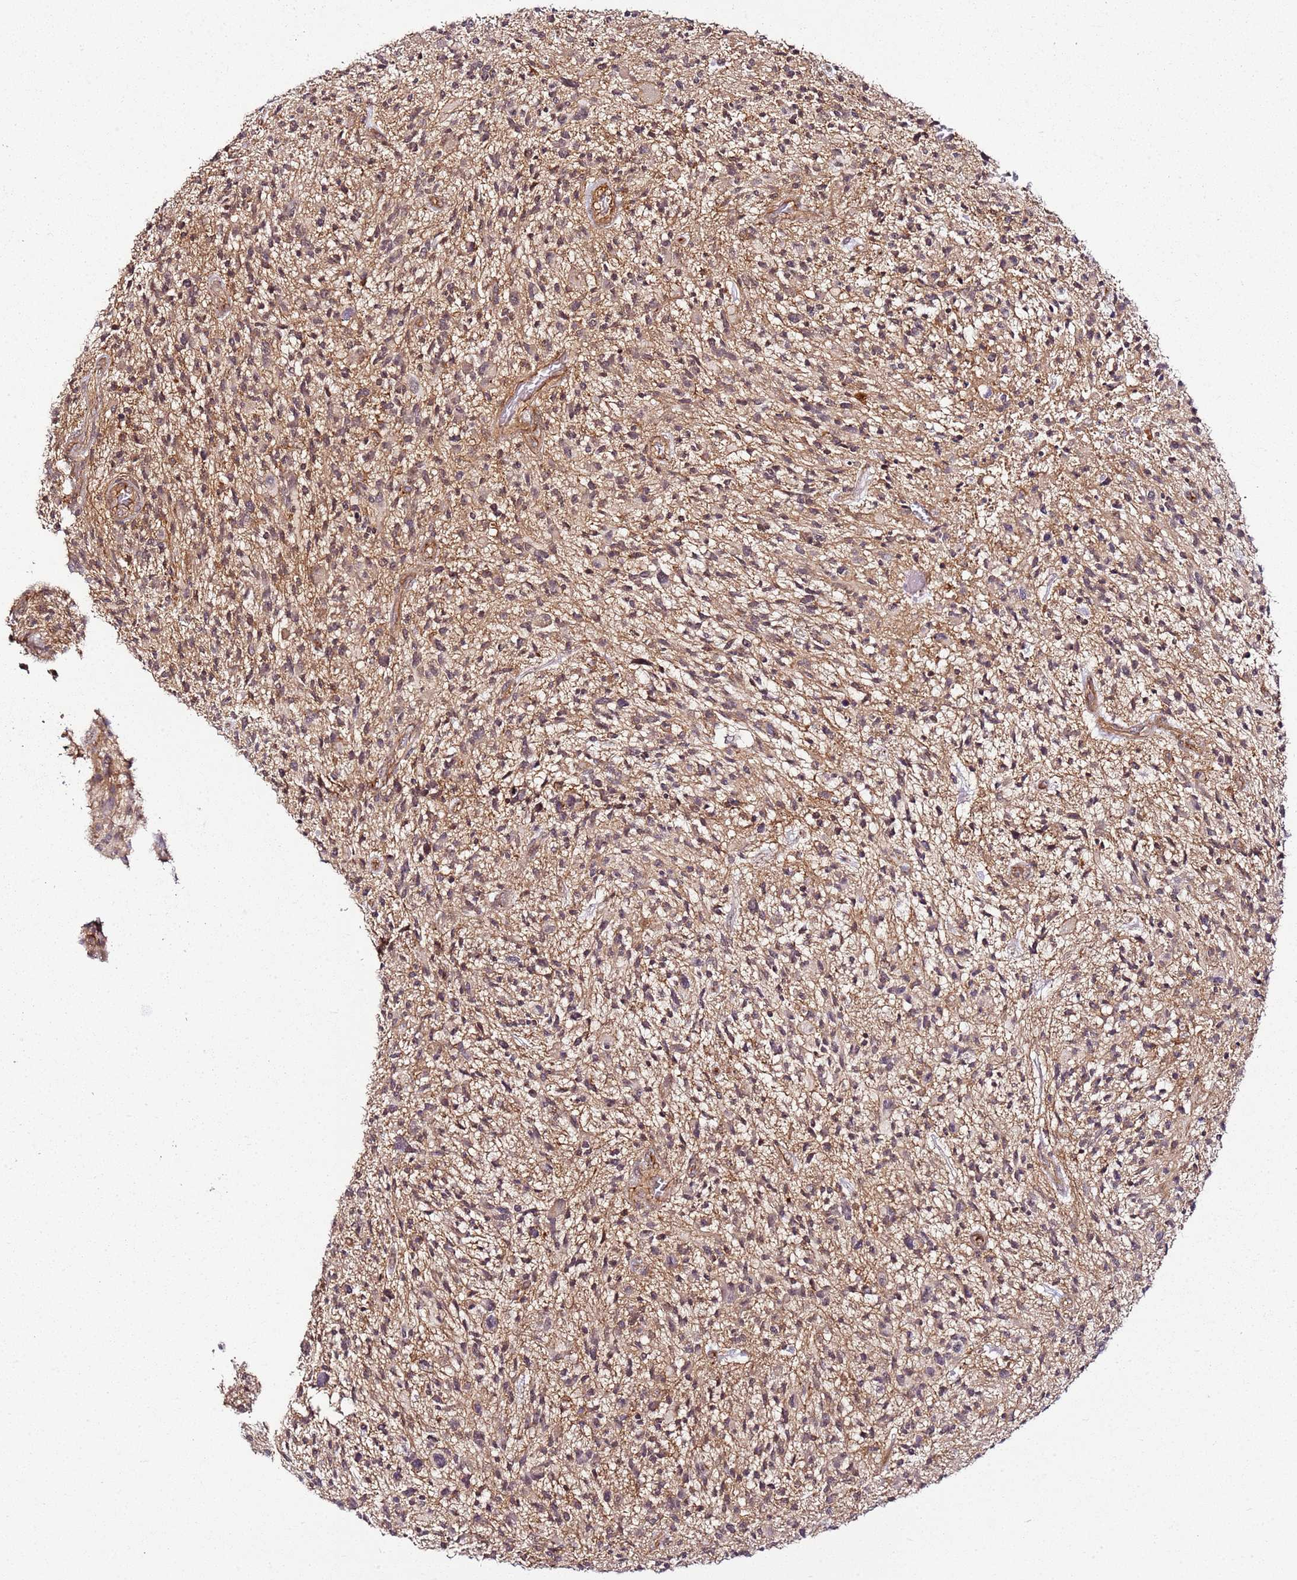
{"staining": {"intensity": "weak", "quantity": ">75%", "location": "cytoplasmic/membranous,nuclear"}, "tissue": "glioma", "cell_type": "Tumor cells", "image_type": "cancer", "snomed": [{"axis": "morphology", "description": "Glioma, malignant, High grade"}, {"axis": "topography", "description": "Brain"}], "caption": "Weak cytoplasmic/membranous and nuclear expression is present in approximately >75% of tumor cells in malignant glioma (high-grade).", "gene": "CCNYL1", "patient": {"sex": "male", "age": 47}}